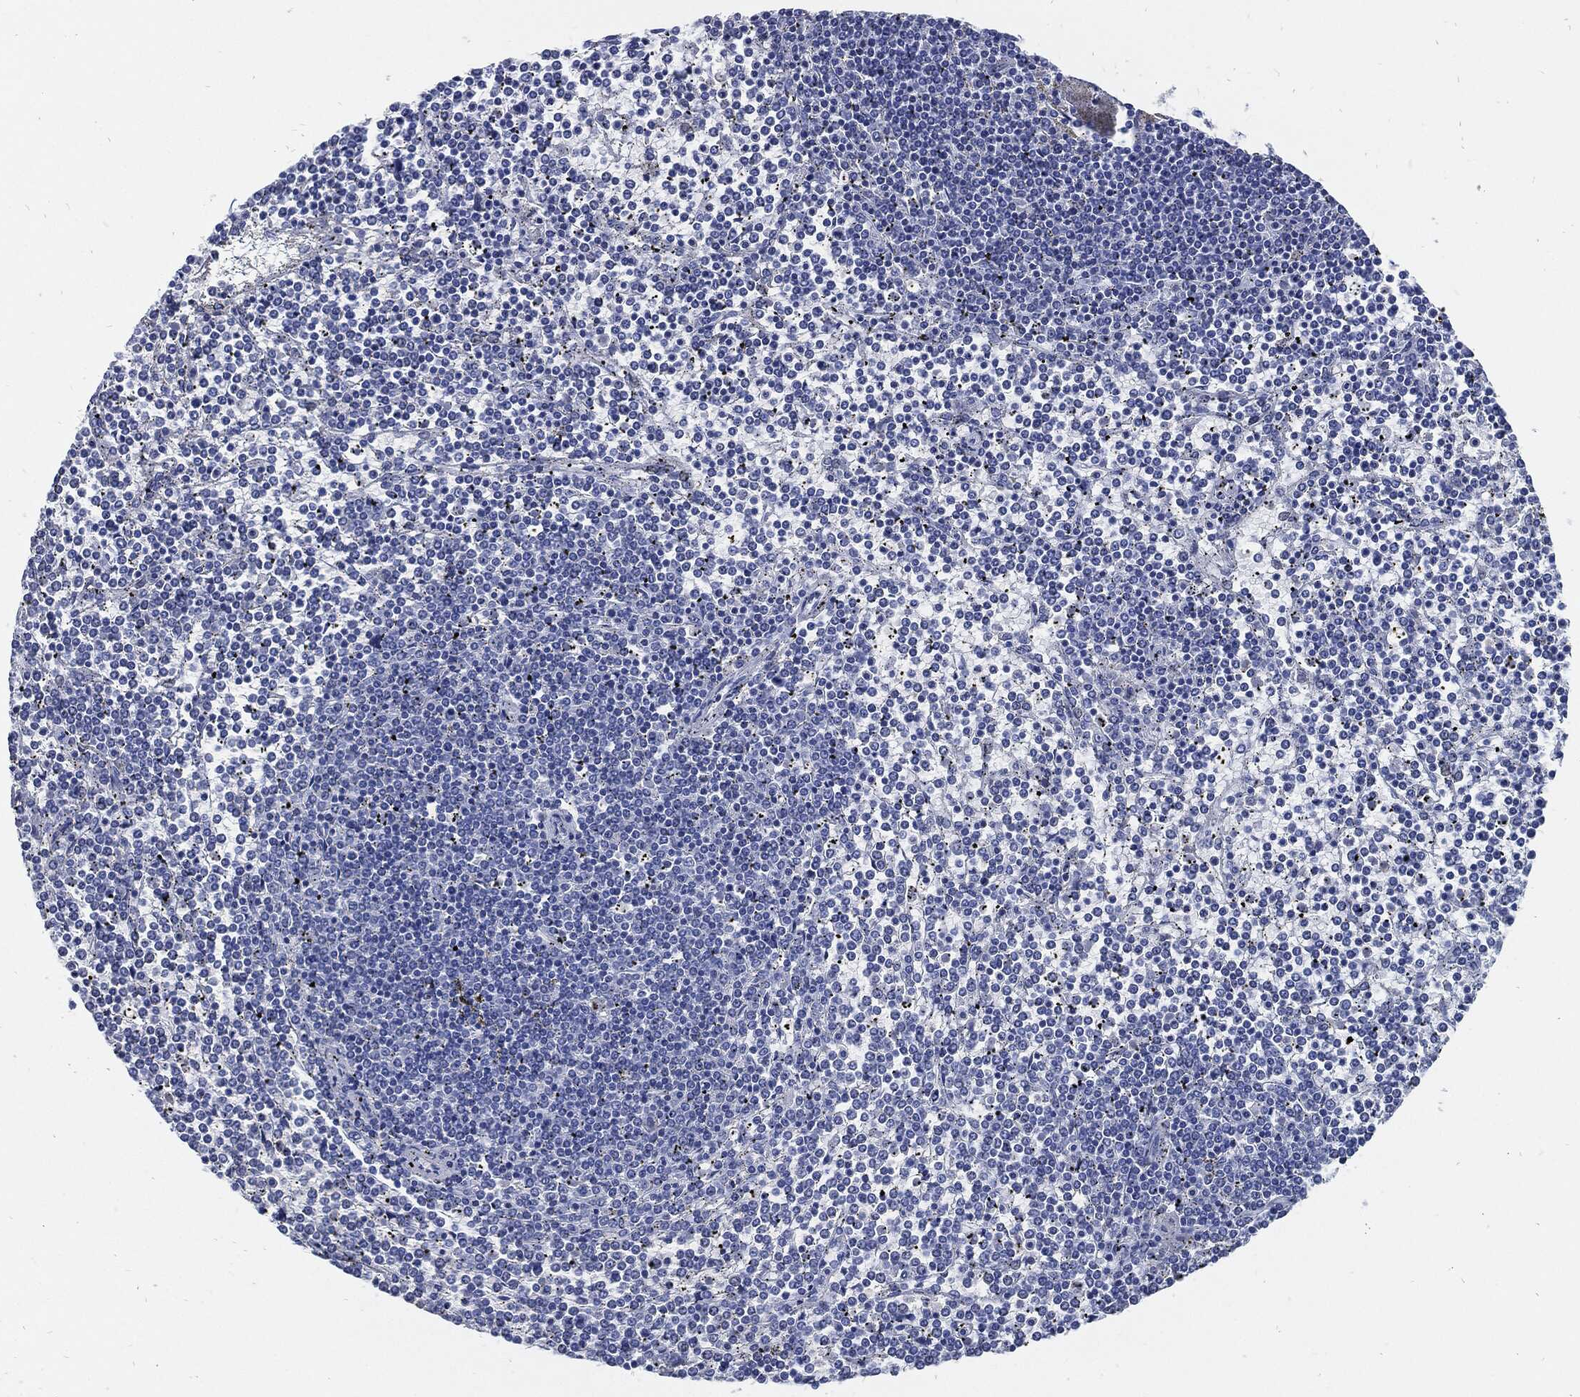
{"staining": {"intensity": "negative", "quantity": "none", "location": "none"}, "tissue": "lymphoma", "cell_type": "Tumor cells", "image_type": "cancer", "snomed": [{"axis": "morphology", "description": "Malignant lymphoma, non-Hodgkin's type, Low grade"}, {"axis": "topography", "description": "Spleen"}], "caption": "A high-resolution micrograph shows immunohistochemistry staining of low-grade malignant lymphoma, non-Hodgkin's type, which reveals no significant expression in tumor cells.", "gene": "FABP4", "patient": {"sex": "female", "age": 19}}